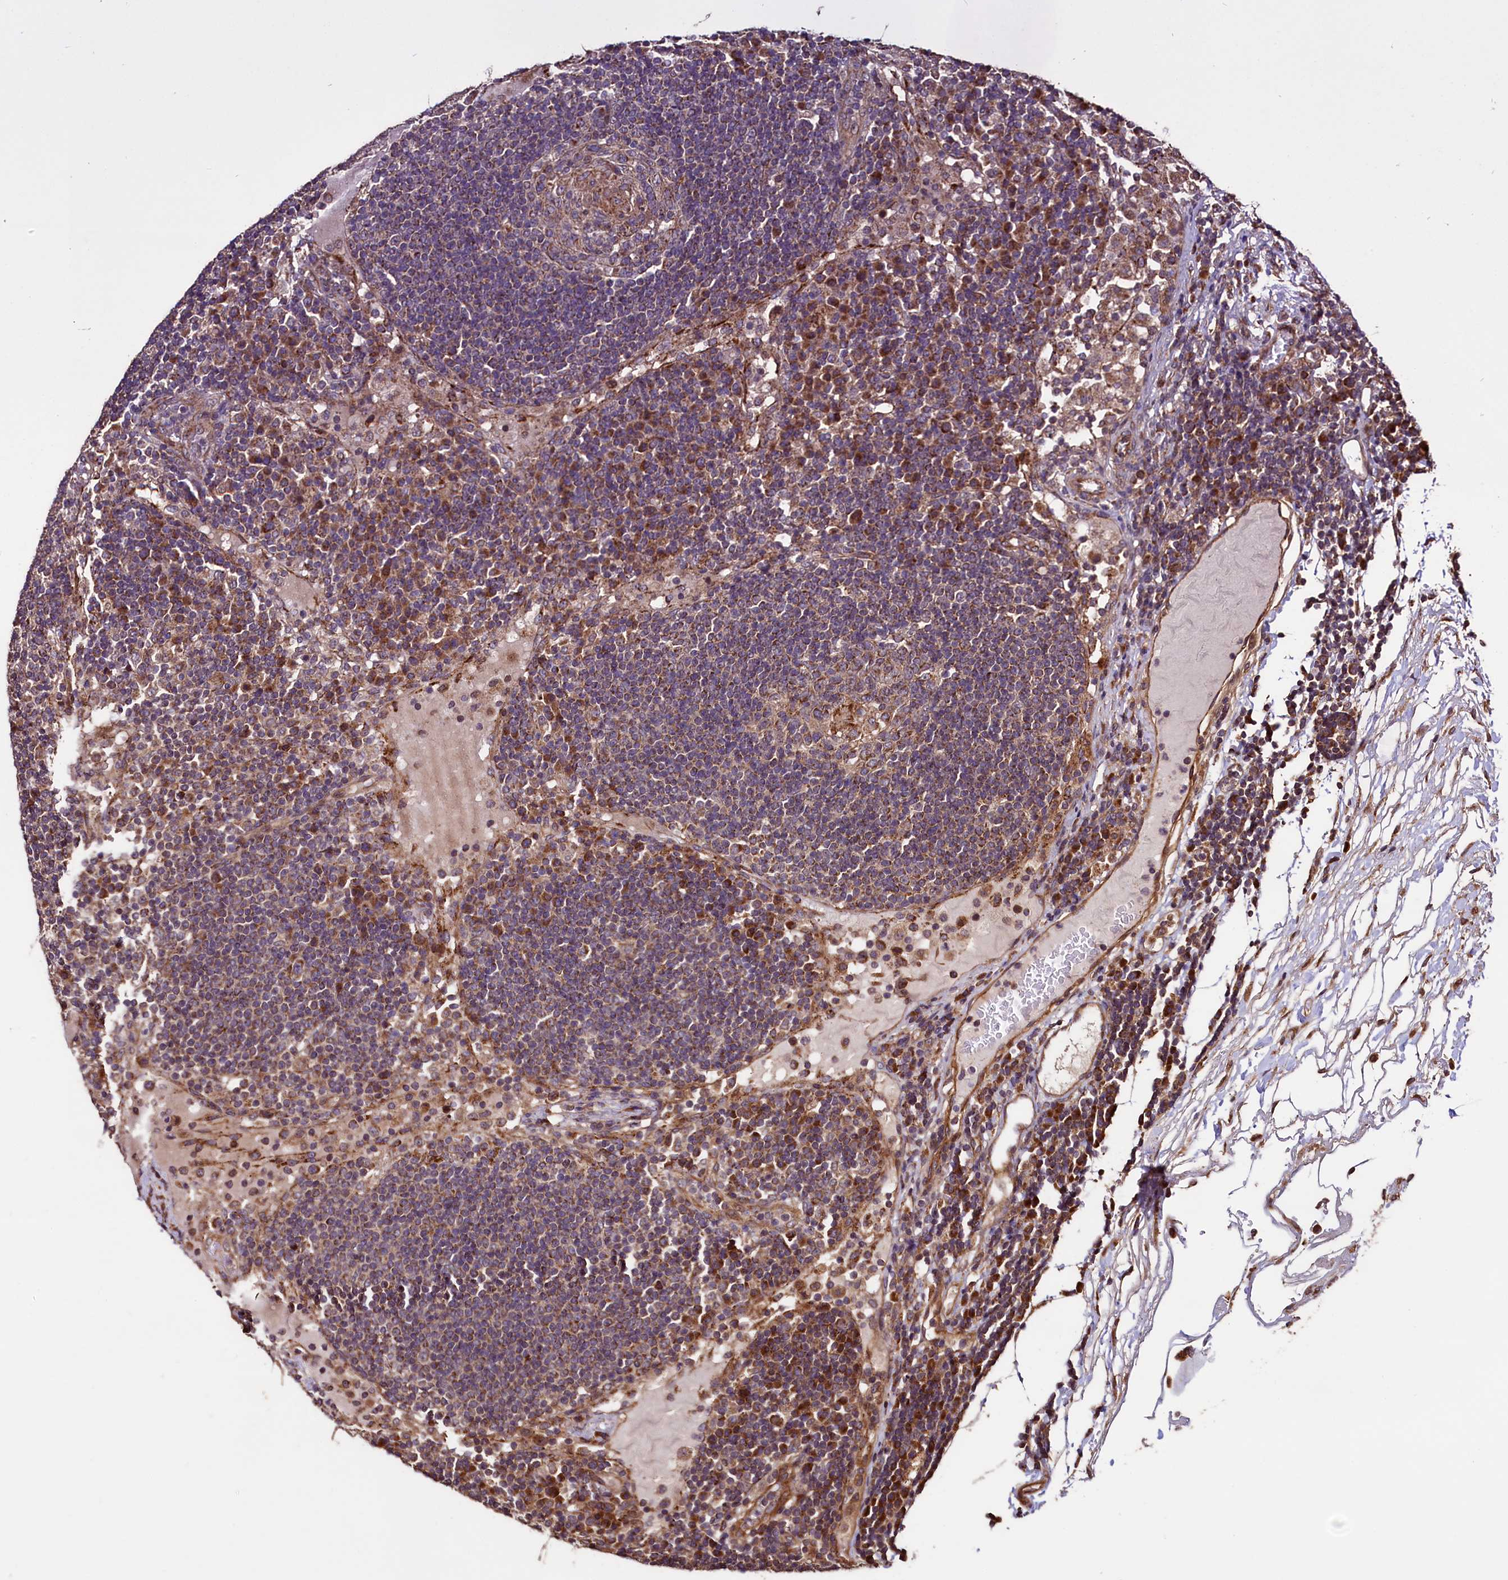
{"staining": {"intensity": "moderate", "quantity": "<25%", "location": "cytoplasmic/membranous"}, "tissue": "lymph node", "cell_type": "Germinal center cells", "image_type": "normal", "snomed": [{"axis": "morphology", "description": "Normal tissue, NOS"}, {"axis": "topography", "description": "Lymph node"}], "caption": "Moderate cytoplasmic/membranous expression for a protein is seen in approximately <25% of germinal center cells of unremarkable lymph node using IHC.", "gene": "RBFA", "patient": {"sex": "female", "age": 53}}